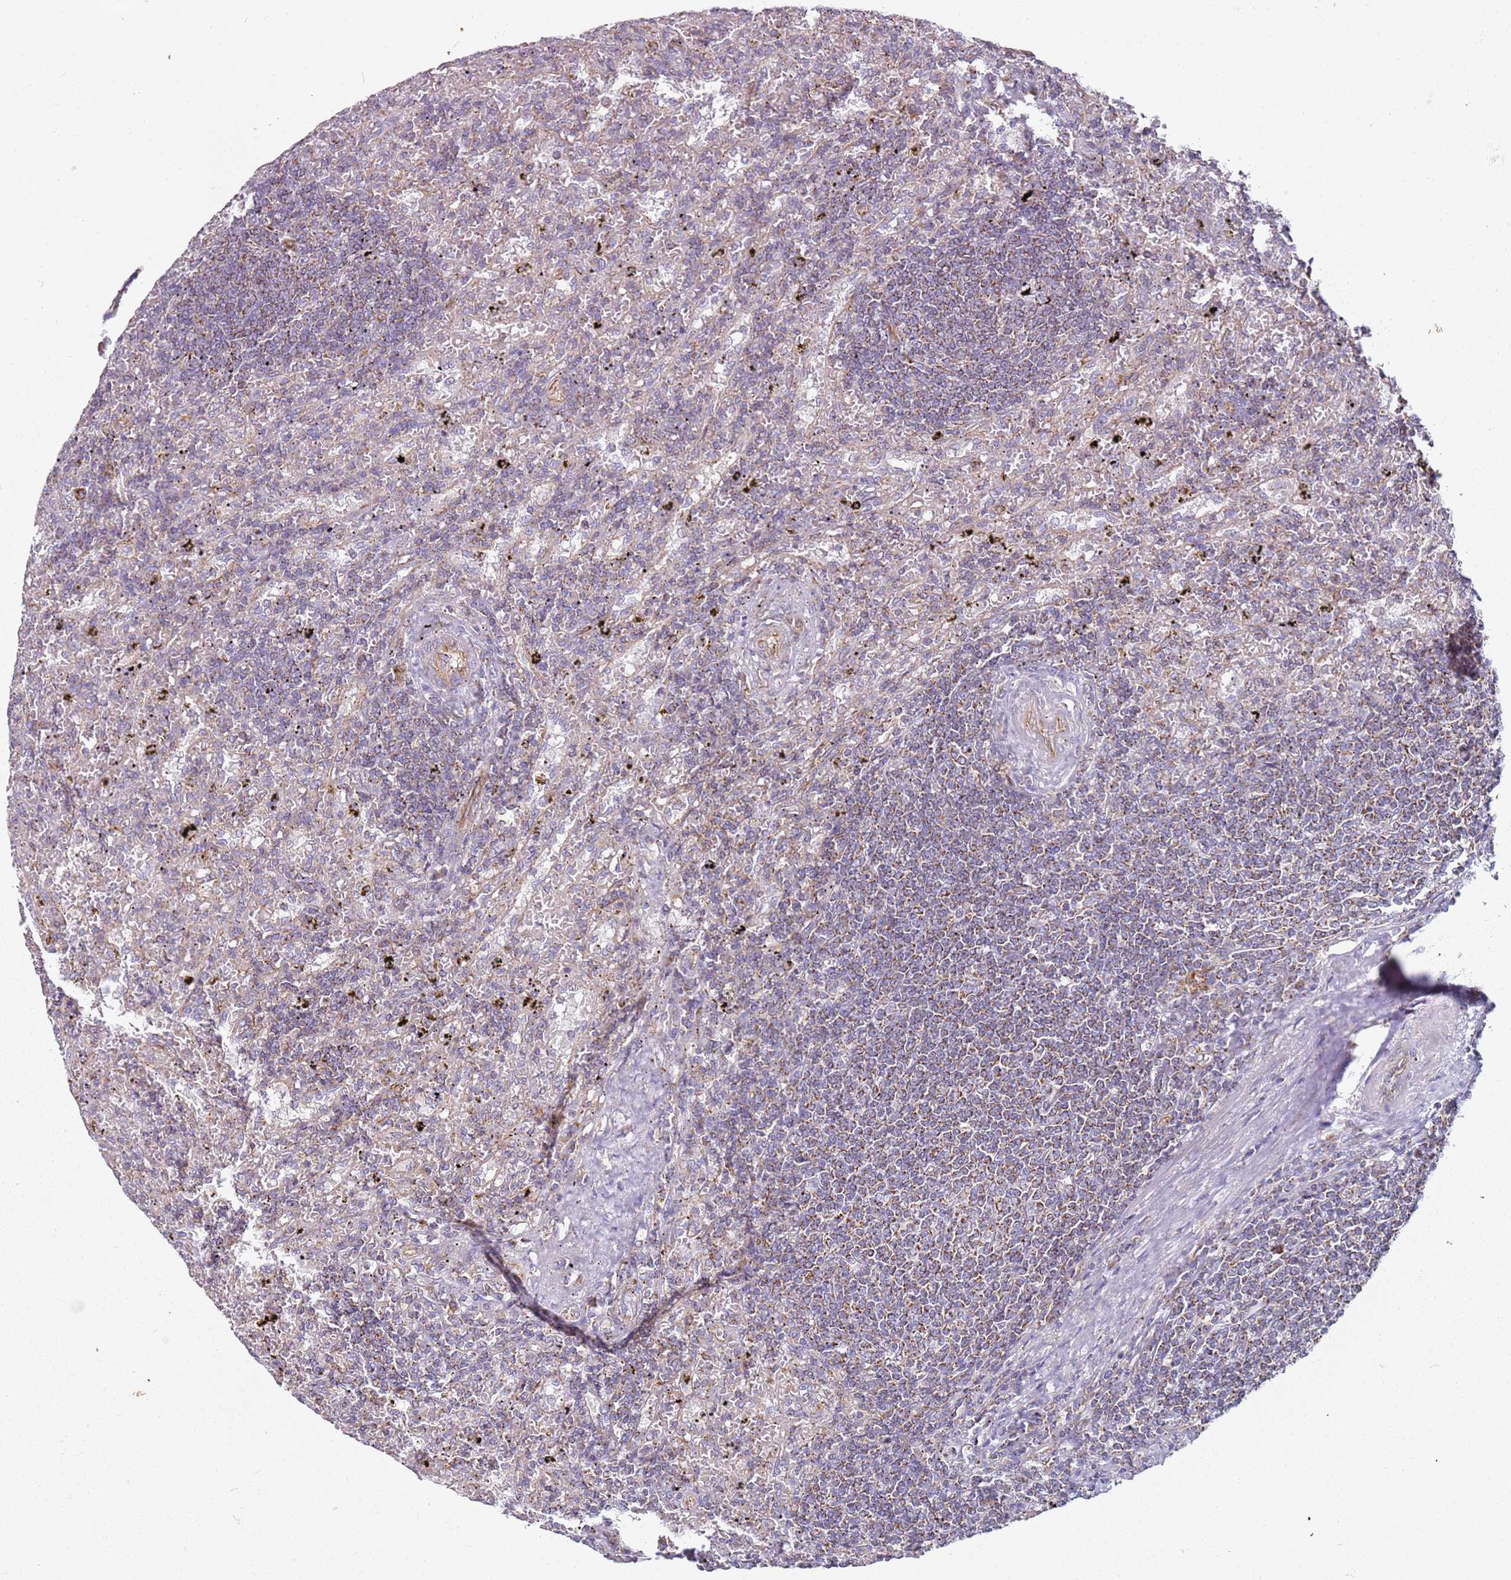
{"staining": {"intensity": "weak", "quantity": "25%-75%", "location": "cytoplasmic/membranous"}, "tissue": "lymphoma", "cell_type": "Tumor cells", "image_type": "cancer", "snomed": [{"axis": "morphology", "description": "Malignant lymphoma, non-Hodgkin's type, Low grade"}, {"axis": "topography", "description": "Spleen"}], "caption": "Protein staining of malignant lymphoma, non-Hodgkin's type (low-grade) tissue displays weak cytoplasmic/membranous staining in about 25%-75% of tumor cells.", "gene": "ALS2", "patient": {"sex": "male", "age": 76}}